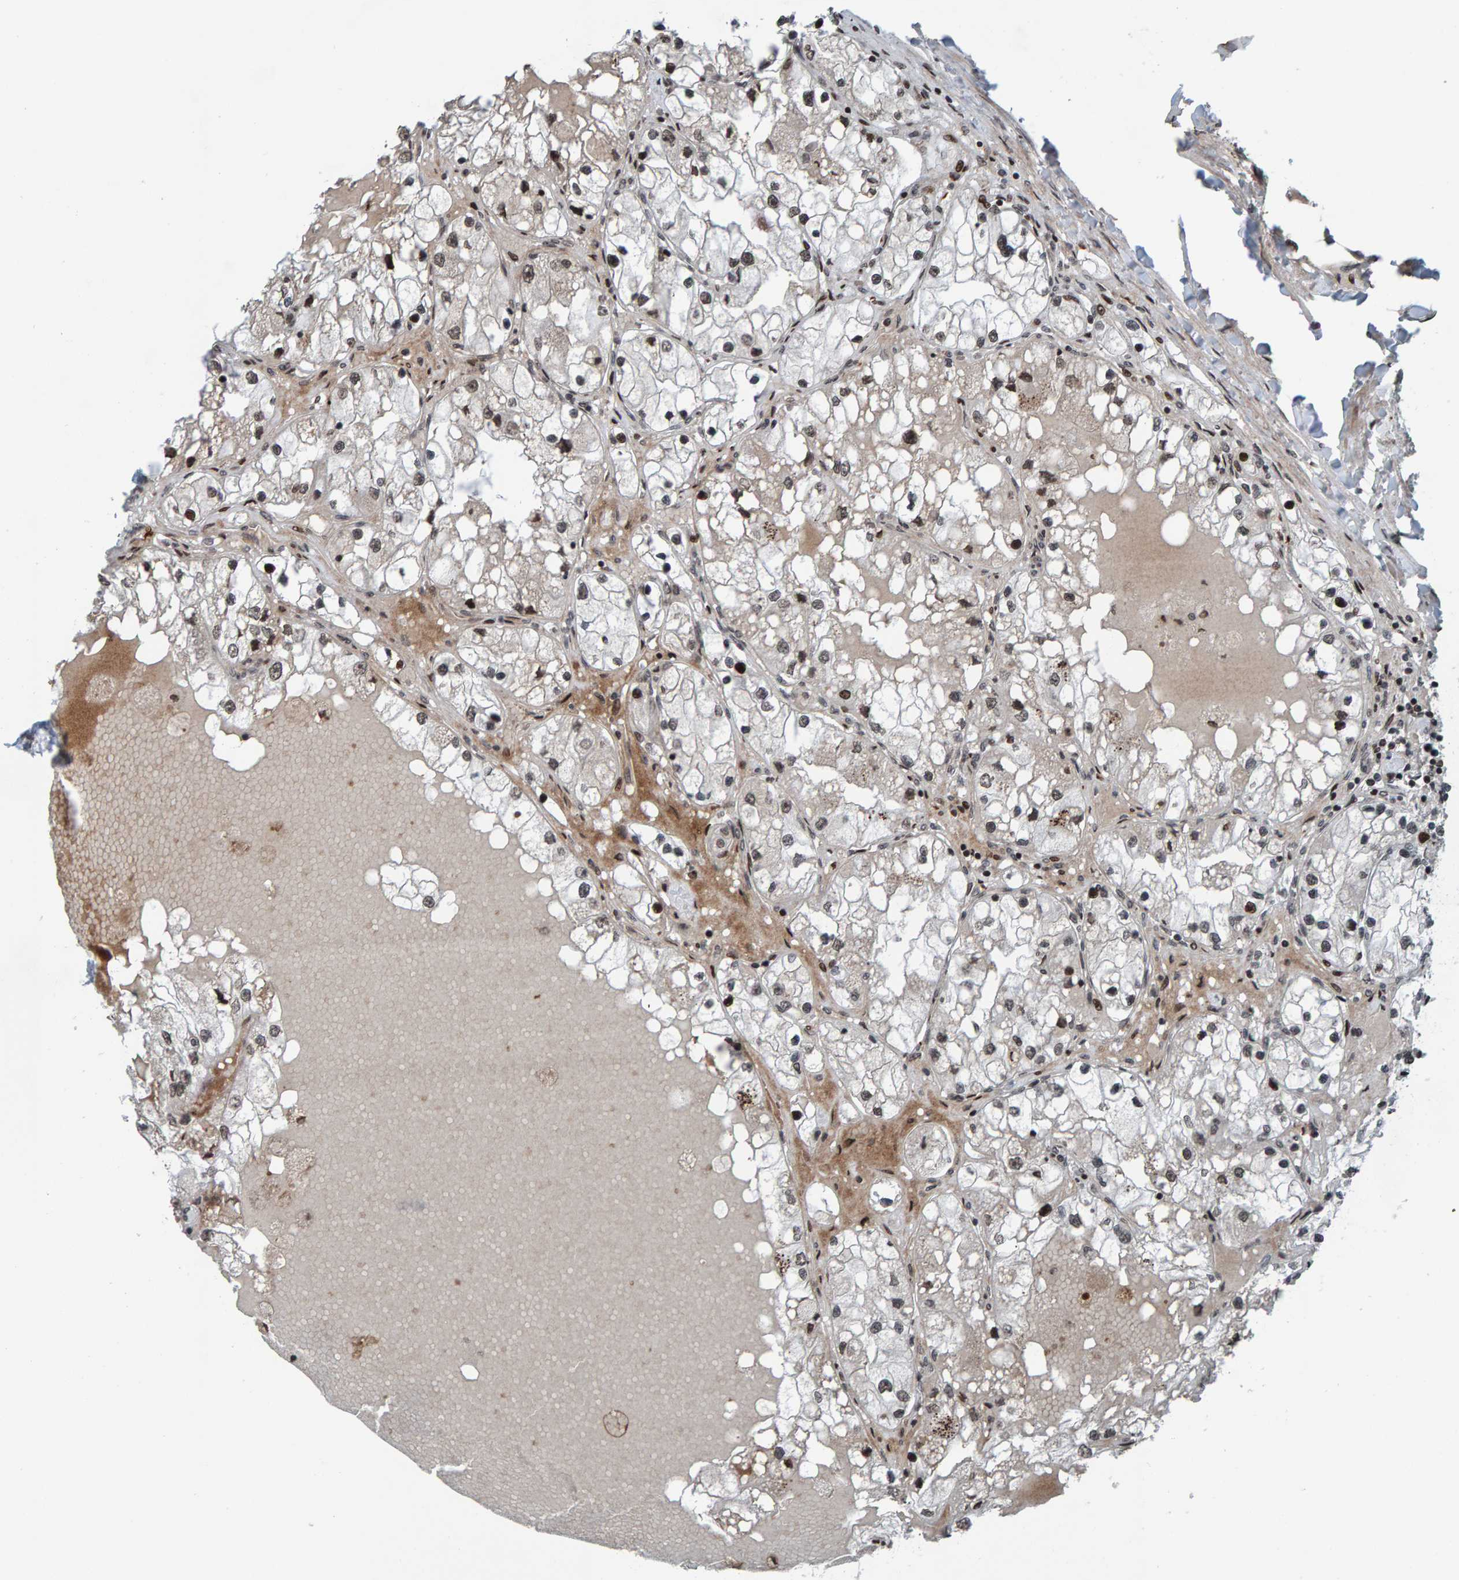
{"staining": {"intensity": "weak", "quantity": ">75%", "location": "nuclear"}, "tissue": "renal cancer", "cell_type": "Tumor cells", "image_type": "cancer", "snomed": [{"axis": "morphology", "description": "Adenocarcinoma, NOS"}, {"axis": "topography", "description": "Kidney"}], "caption": "IHC photomicrograph of neoplastic tissue: adenocarcinoma (renal) stained using immunohistochemistry reveals low levels of weak protein expression localized specifically in the nuclear of tumor cells, appearing as a nuclear brown color.", "gene": "ZNF366", "patient": {"sex": "male", "age": 68}}